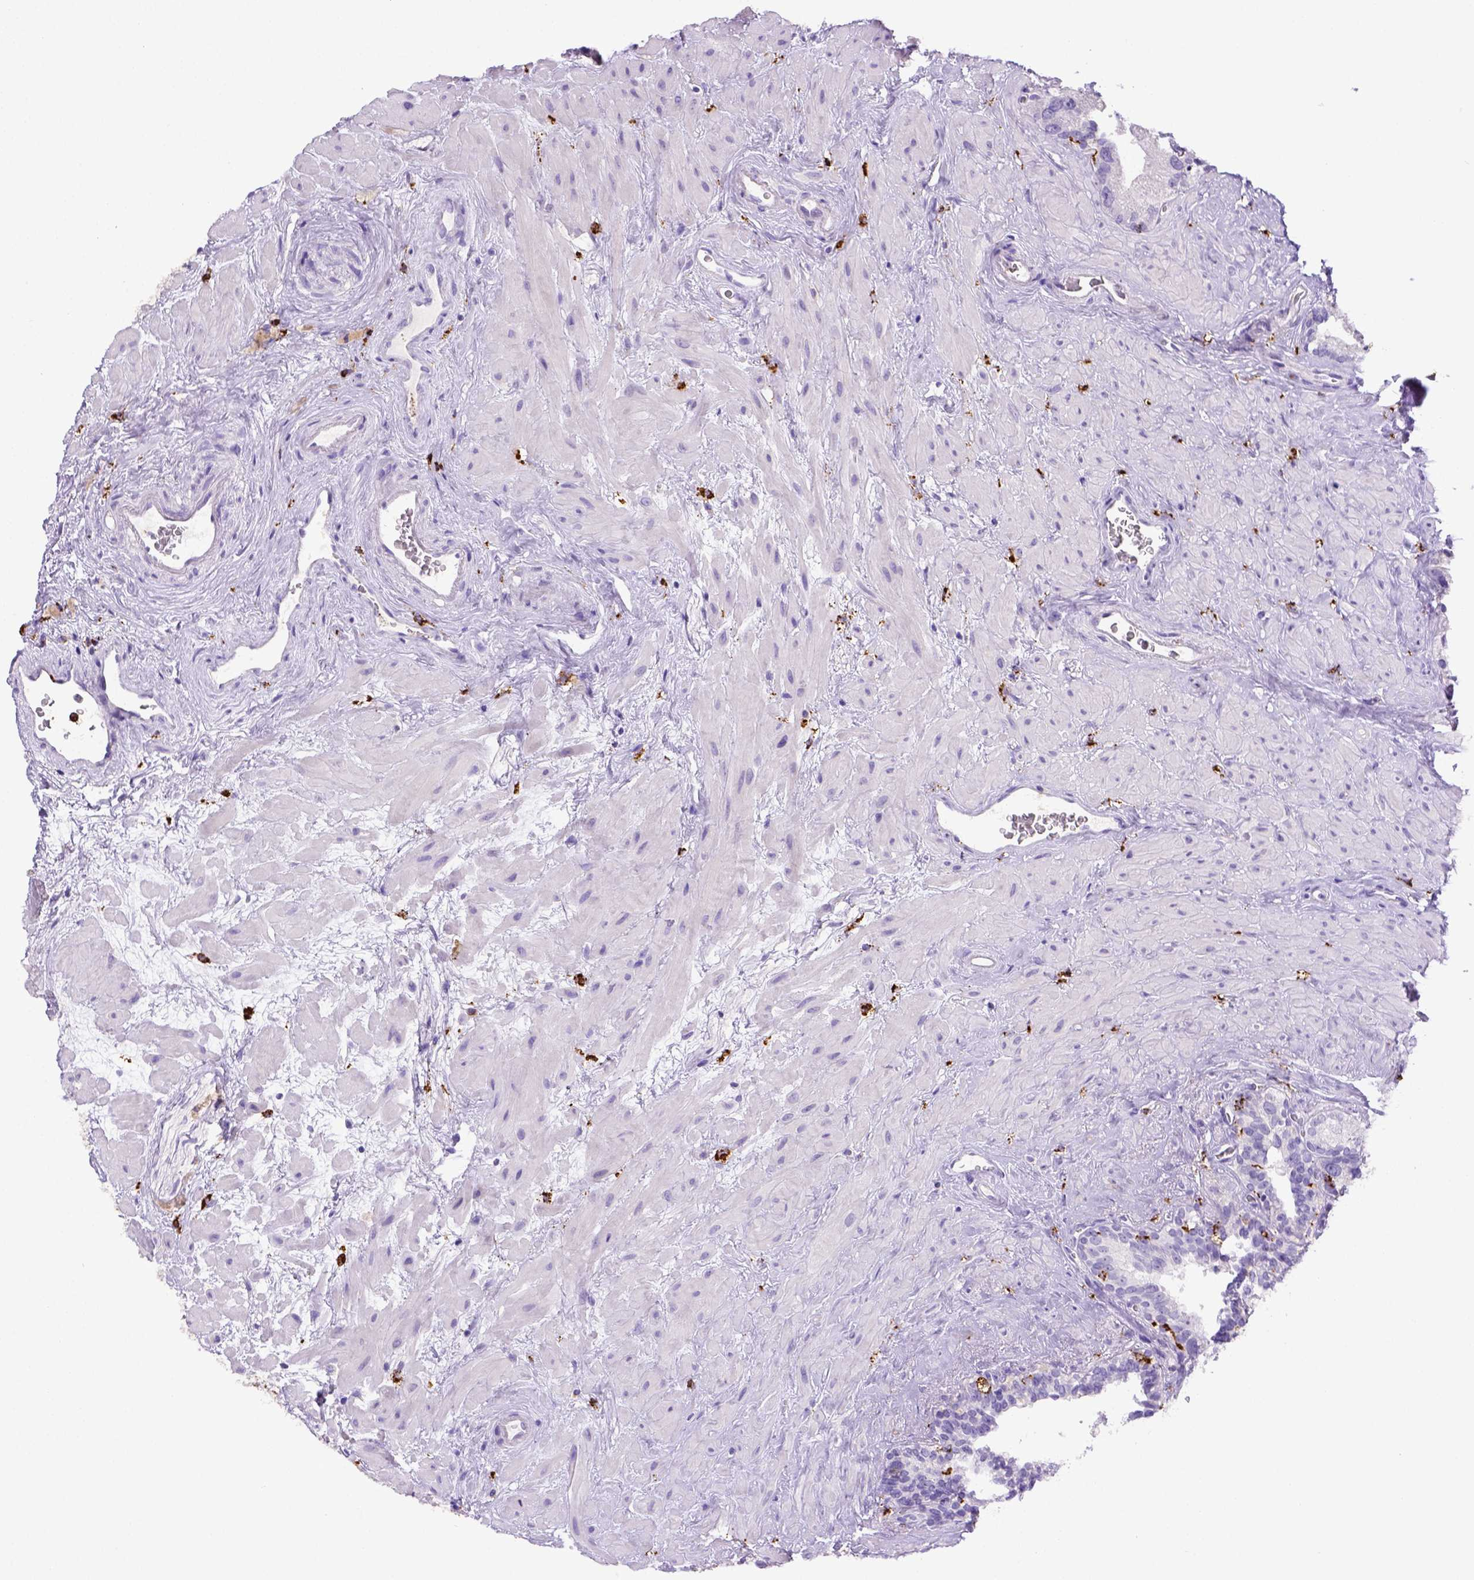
{"staining": {"intensity": "negative", "quantity": "none", "location": "none"}, "tissue": "seminal vesicle", "cell_type": "Glandular cells", "image_type": "normal", "snomed": [{"axis": "morphology", "description": "Normal tissue, NOS"}, {"axis": "topography", "description": "Seminal veicle"}], "caption": "Protein analysis of unremarkable seminal vesicle reveals no significant positivity in glandular cells.", "gene": "CD68", "patient": {"sex": "male", "age": 71}}